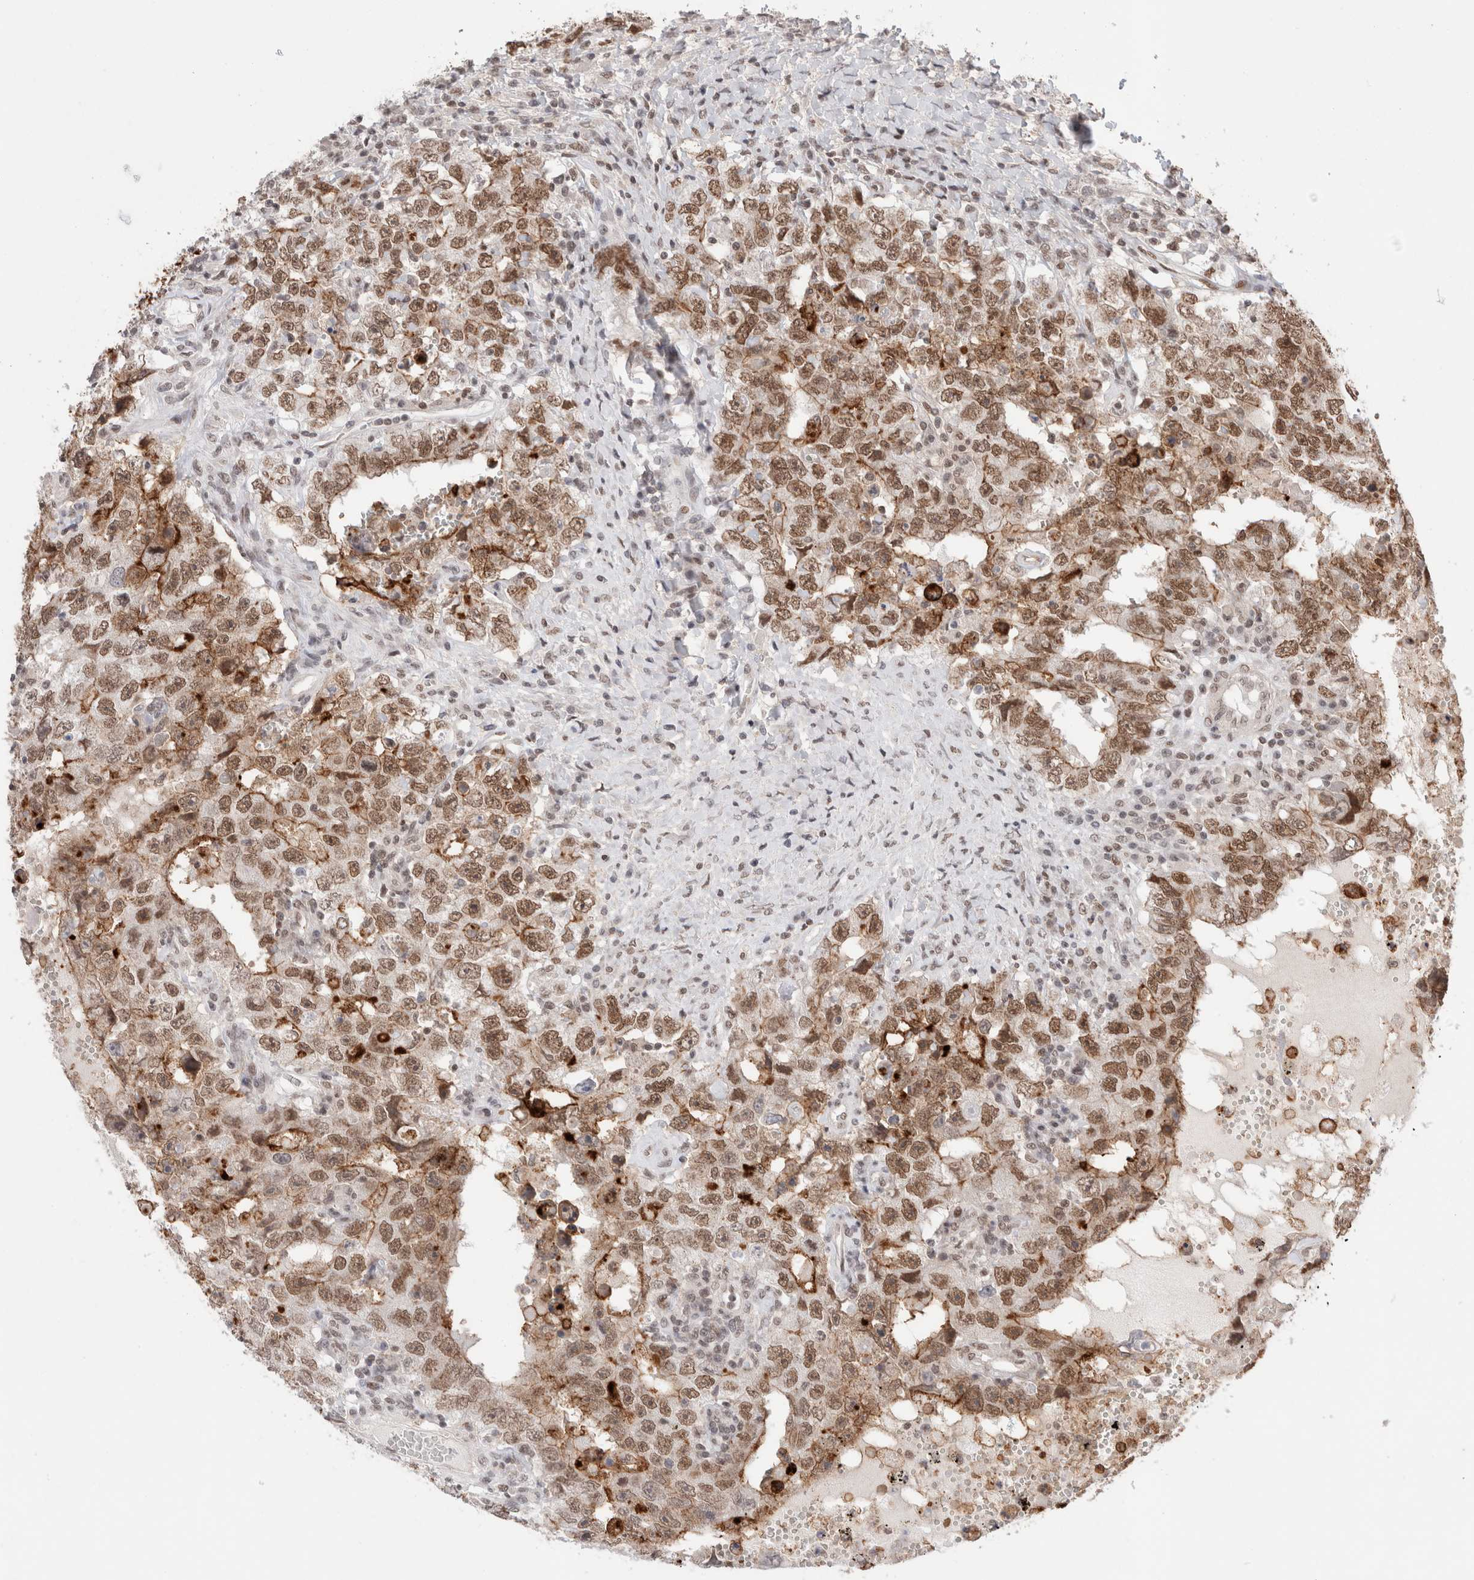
{"staining": {"intensity": "moderate", "quantity": ">75%", "location": "nuclear"}, "tissue": "testis cancer", "cell_type": "Tumor cells", "image_type": "cancer", "snomed": [{"axis": "morphology", "description": "Carcinoma, Embryonal, NOS"}, {"axis": "topography", "description": "Testis"}], "caption": "Immunohistochemistry photomicrograph of neoplastic tissue: testis embryonal carcinoma stained using immunohistochemistry displays medium levels of moderate protein expression localized specifically in the nuclear of tumor cells, appearing as a nuclear brown color.", "gene": "GATAD2A", "patient": {"sex": "male", "age": 26}}